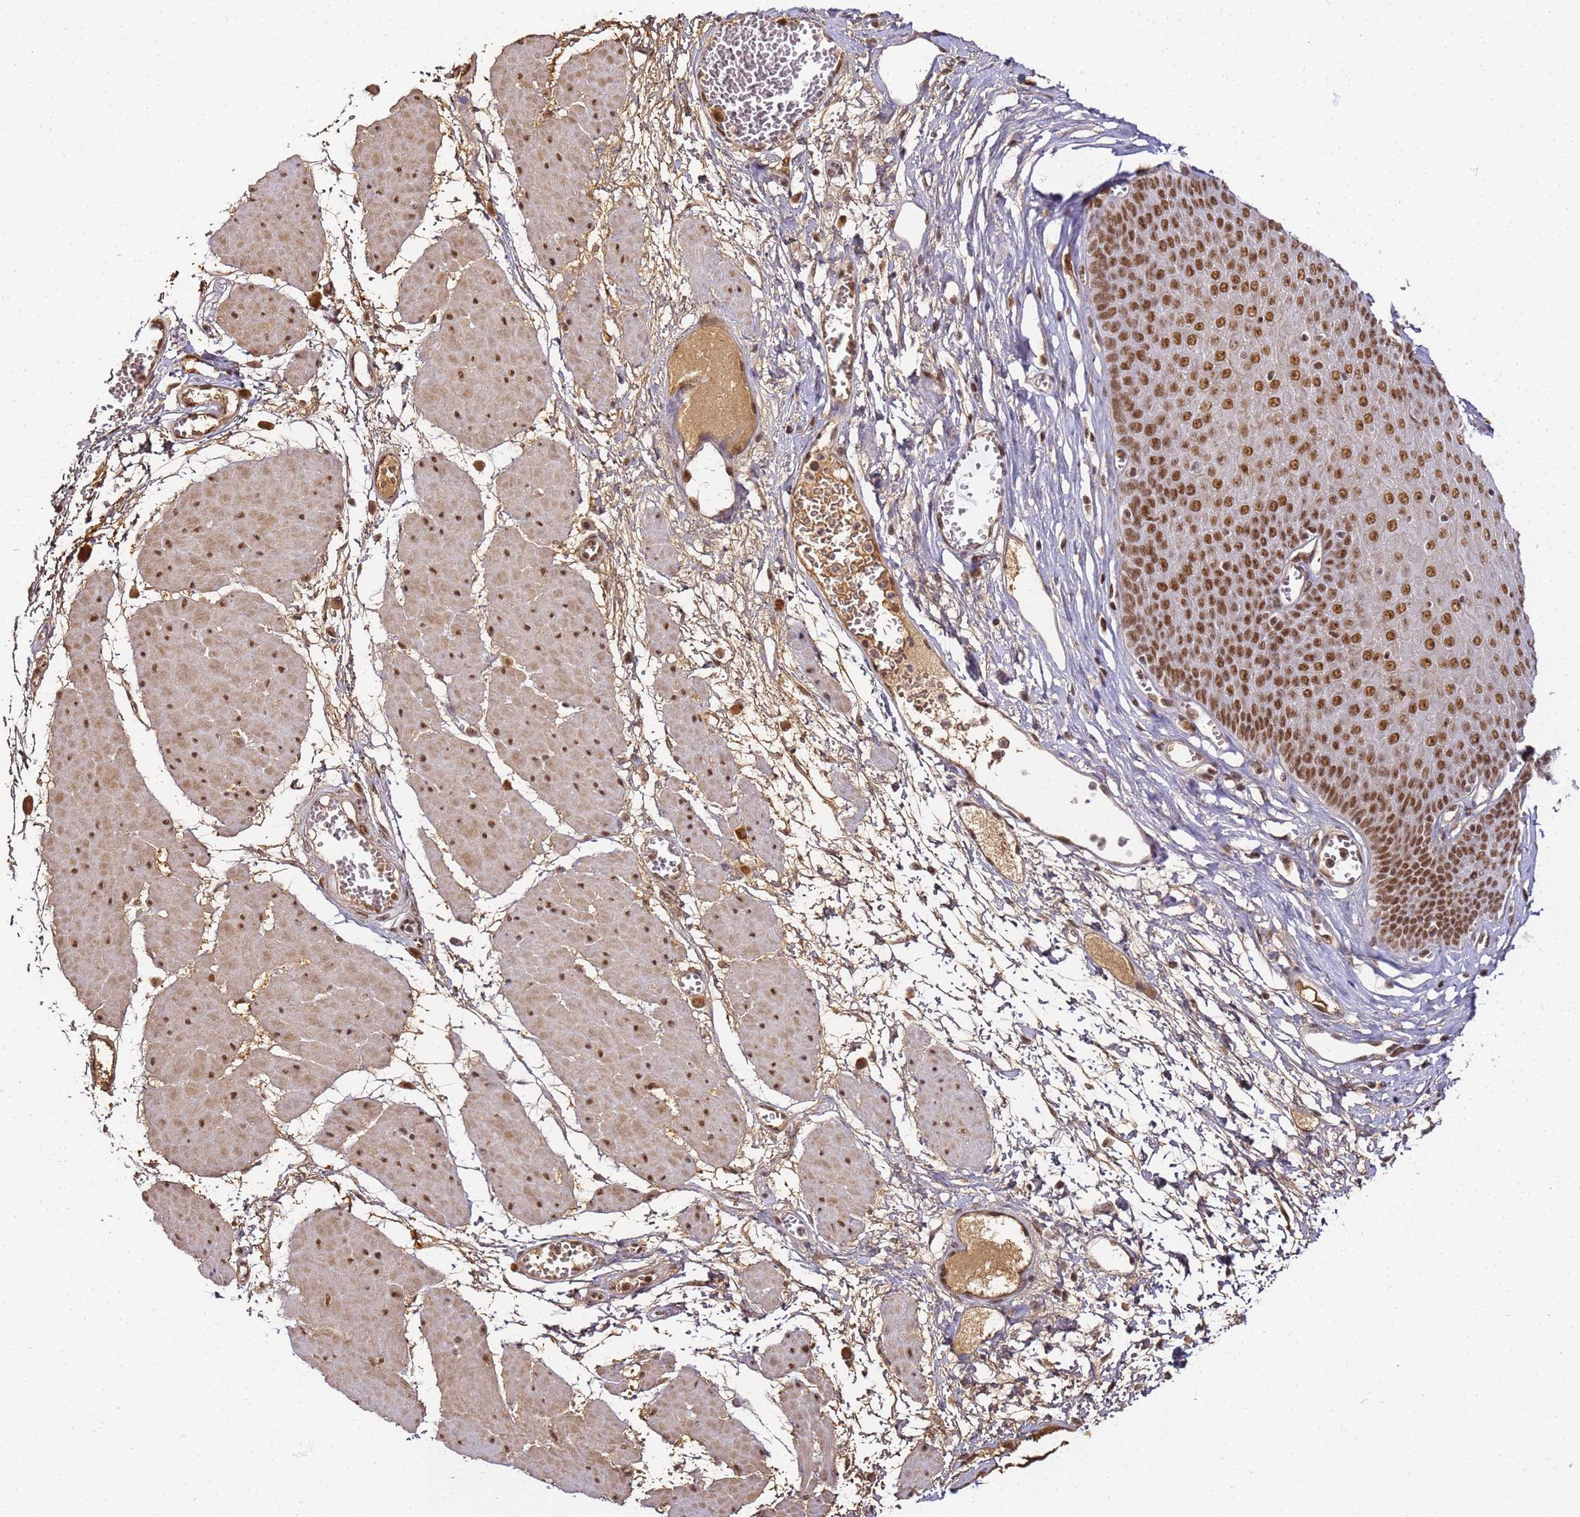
{"staining": {"intensity": "moderate", "quantity": ">75%", "location": "nuclear"}, "tissue": "esophagus", "cell_type": "Squamous epithelial cells", "image_type": "normal", "snomed": [{"axis": "morphology", "description": "Normal tissue, NOS"}, {"axis": "topography", "description": "Esophagus"}], "caption": "Squamous epithelial cells show medium levels of moderate nuclear staining in about >75% of cells in benign human esophagus.", "gene": "RBM12", "patient": {"sex": "male", "age": 60}}